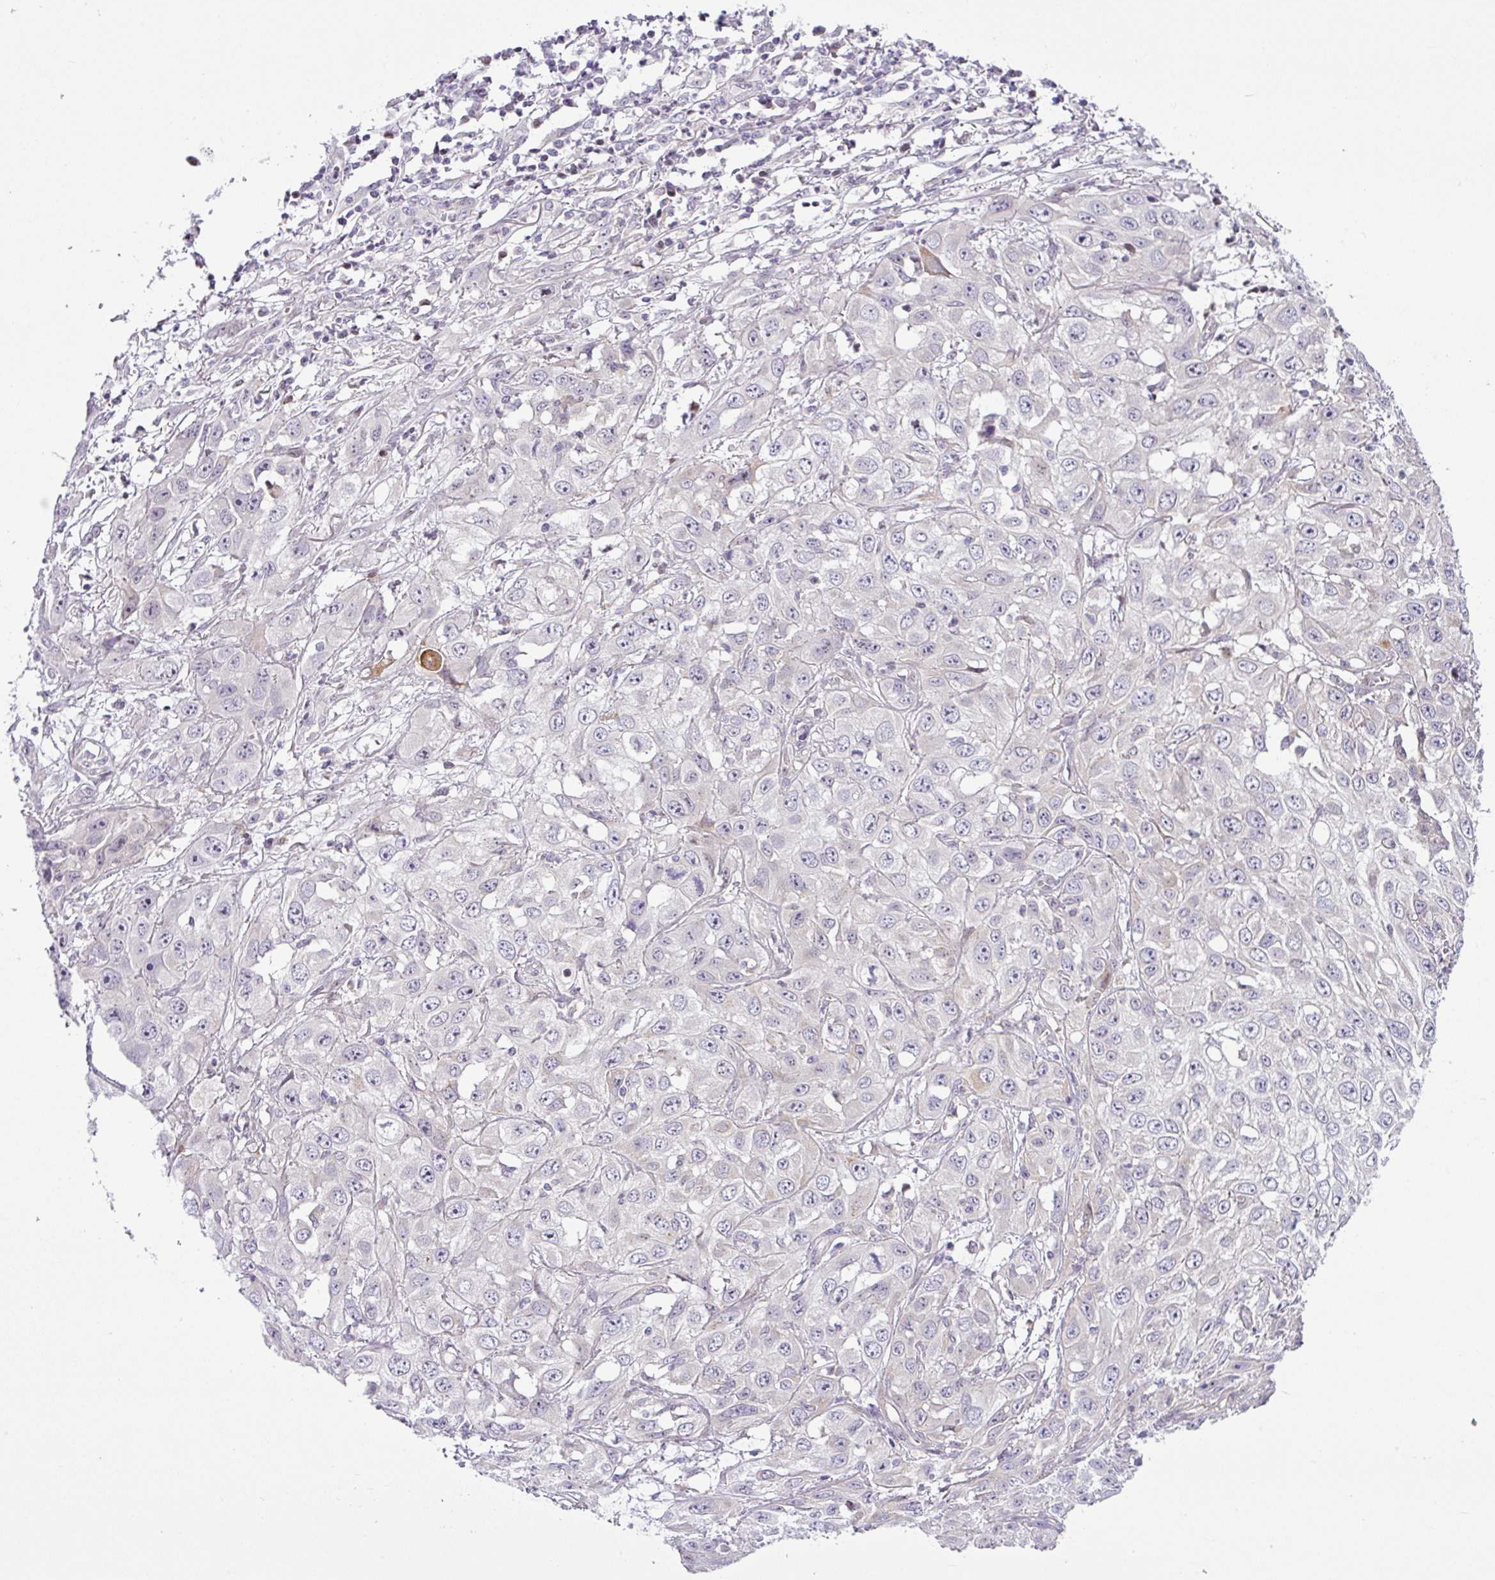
{"staining": {"intensity": "negative", "quantity": "none", "location": "none"}, "tissue": "skin cancer", "cell_type": "Tumor cells", "image_type": "cancer", "snomed": [{"axis": "morphology", "description": "Squamous cell carcinoma, NOS"}, {"axis": "topography", "description": "Skin"}, {"axis": "topography", "description": "Vulva"}], "caption": "Human skin cancer (squamous cell carcinoma) stained for a protein using immunohistochemistry displays no positivity in tumor cells.", "gene": "NDUFB2", "patient": {"sex": "female", "age": 71}}